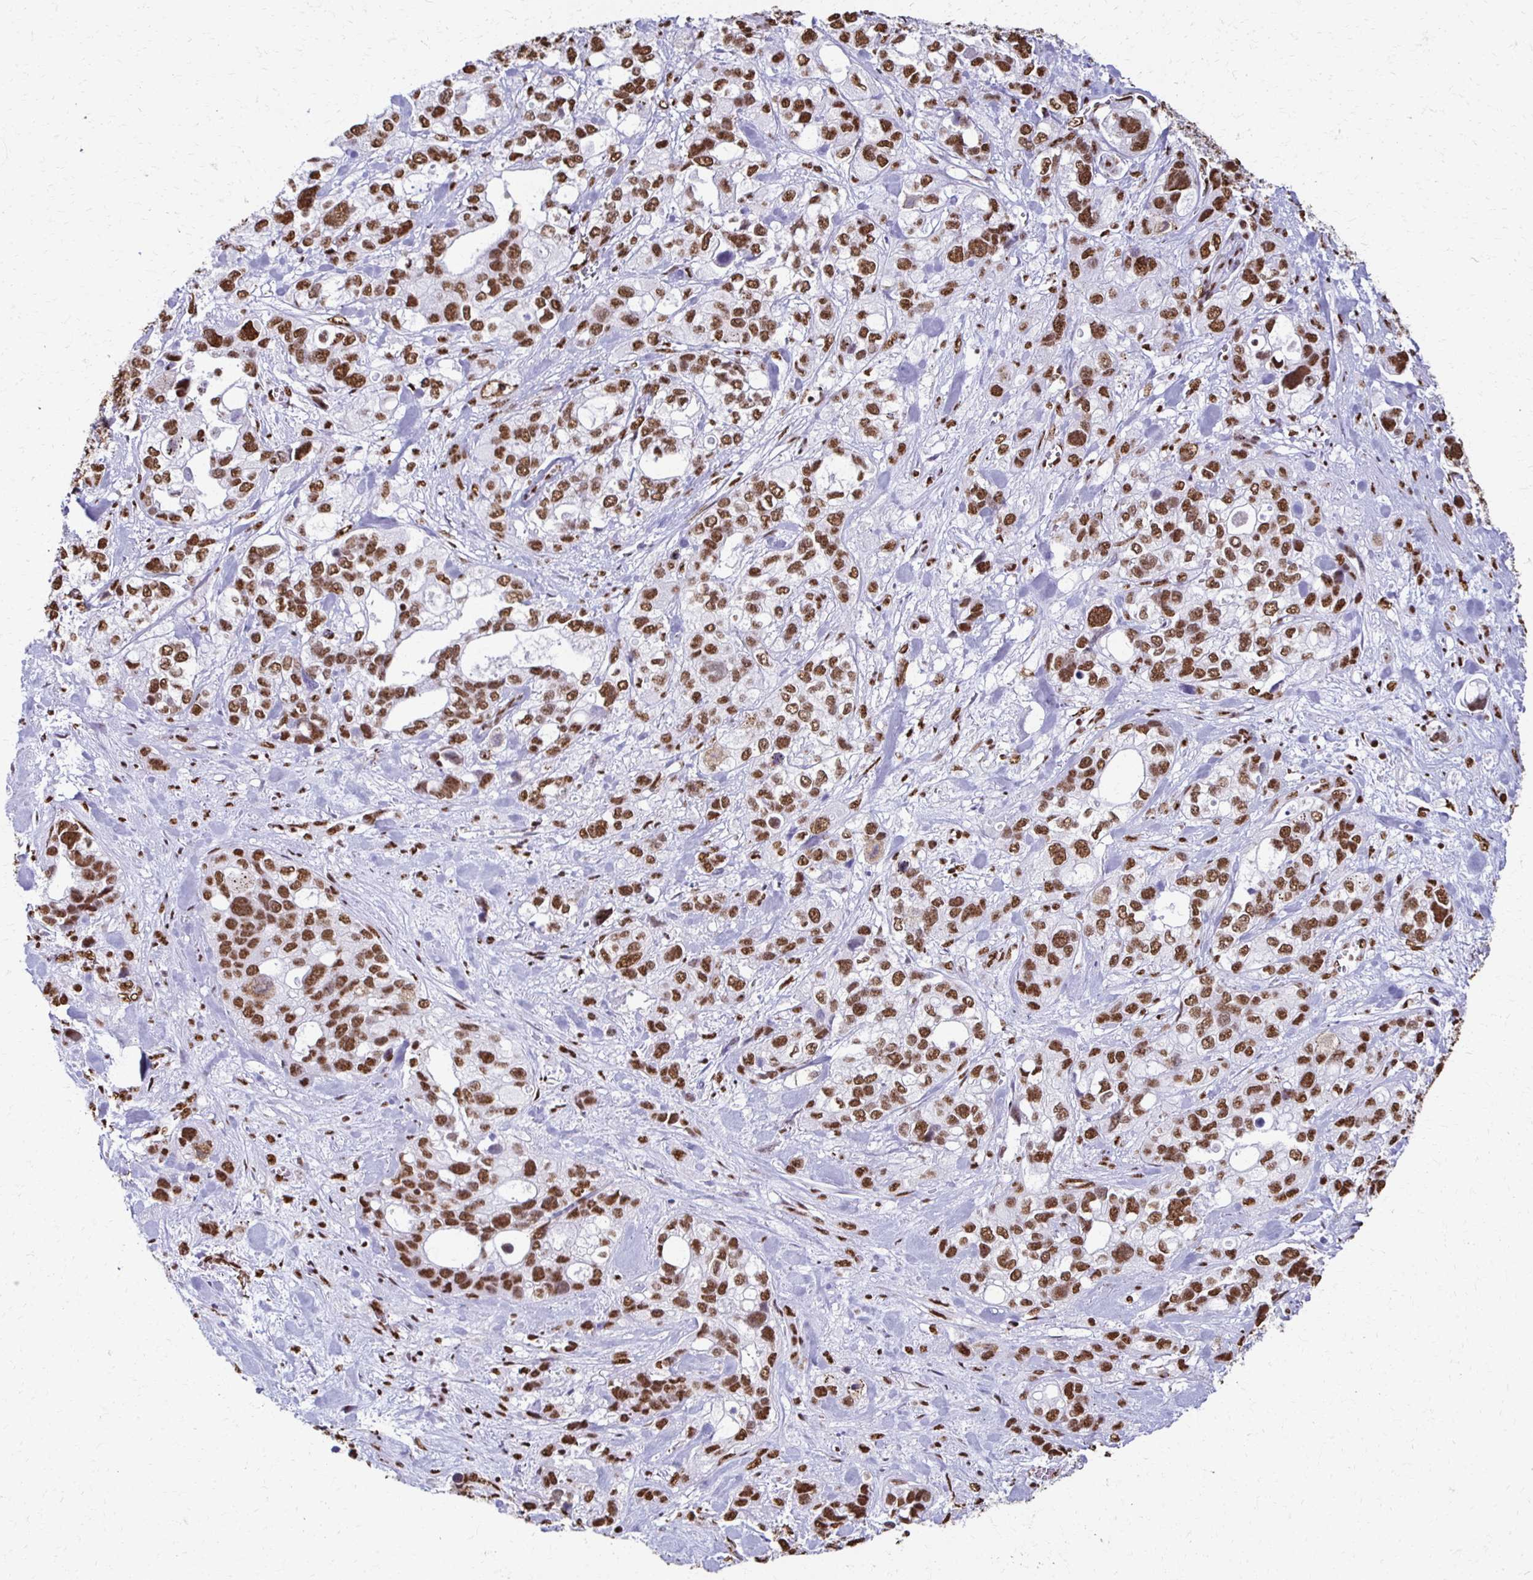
{"staining": {"intensity": "moderate", "quantity": ">75%", "location": "nuclear"}, "tissue": "stomach cancer", "cell_type": "Tumor cells", "image_type": "cancer", "snomed": [{"axis": "morphology", "description": "Adenocarcinoma, NOS"}, {"axis": "topography", "description": "Stomach, upper"}], "caption": "Stomach adenocarcinoma stained with a protein marker displays moderate staining in tumor cells.", "gene": "NONO", "patient": {"sex": "female", "age": 81}}